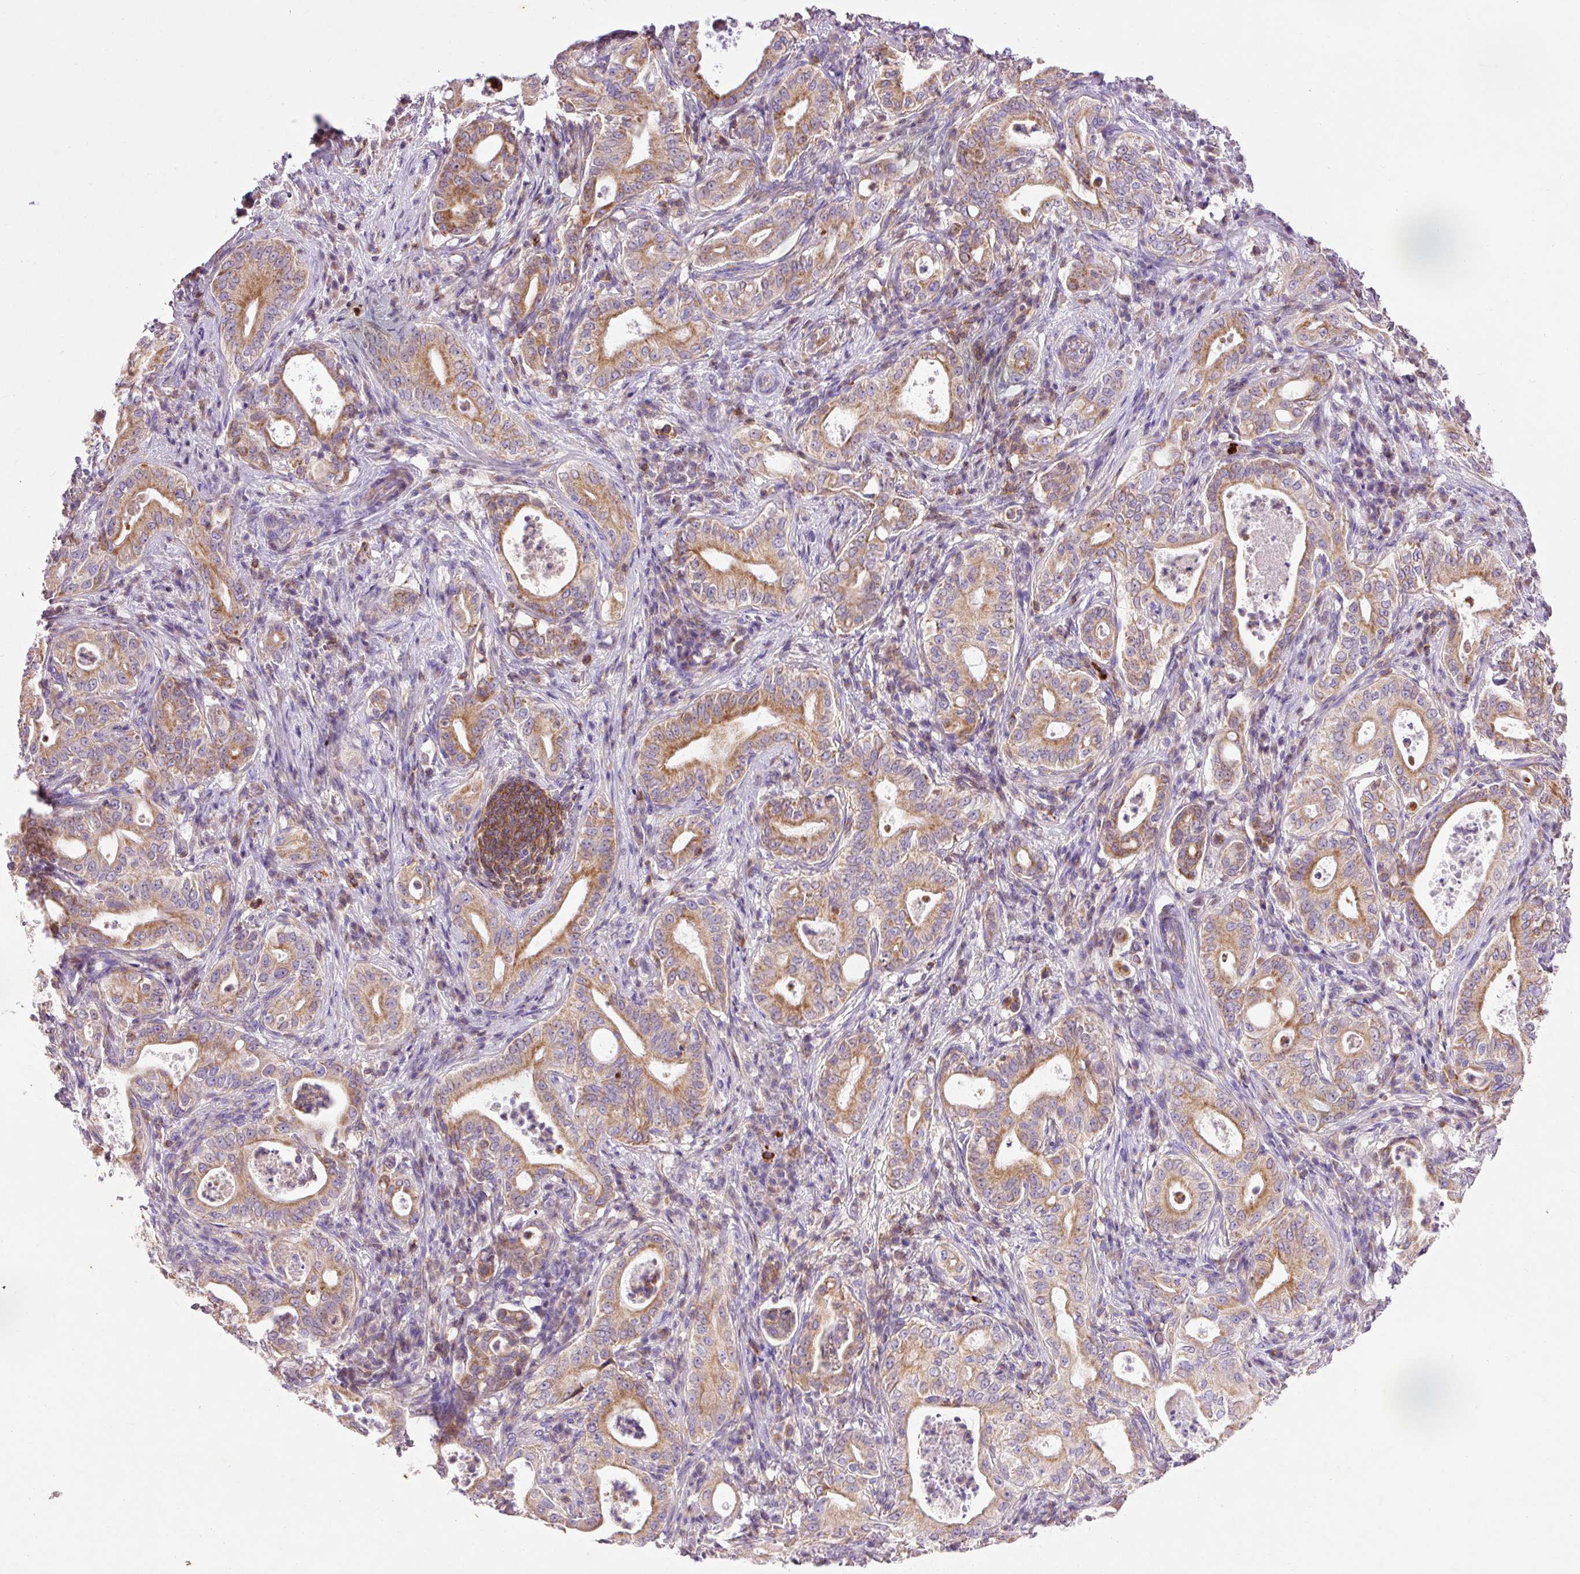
{"staining": {"intensity": "moderate", "quantity": ">75%", "location": "cytoplasmic/membranous"}, "tissue": "pancreatic cancer", "cell_type": "Tumor cells", "image_type": "cancer", "snomed": [{"axis": "morphology", "description": "Adenocarcinoma, NOS"}, {"axis": "topography", "description": "Pancreas"}], "caption": "Immunohistochemistry (IHC) of human adenocarcinoma (pancreatic) demonstrates medium levels of moderate cytoplasmic/membranous staining in approximately >75% of tumor cells.", "gene": "IMMT", "patient": {"sex": "male", "age": 71}}